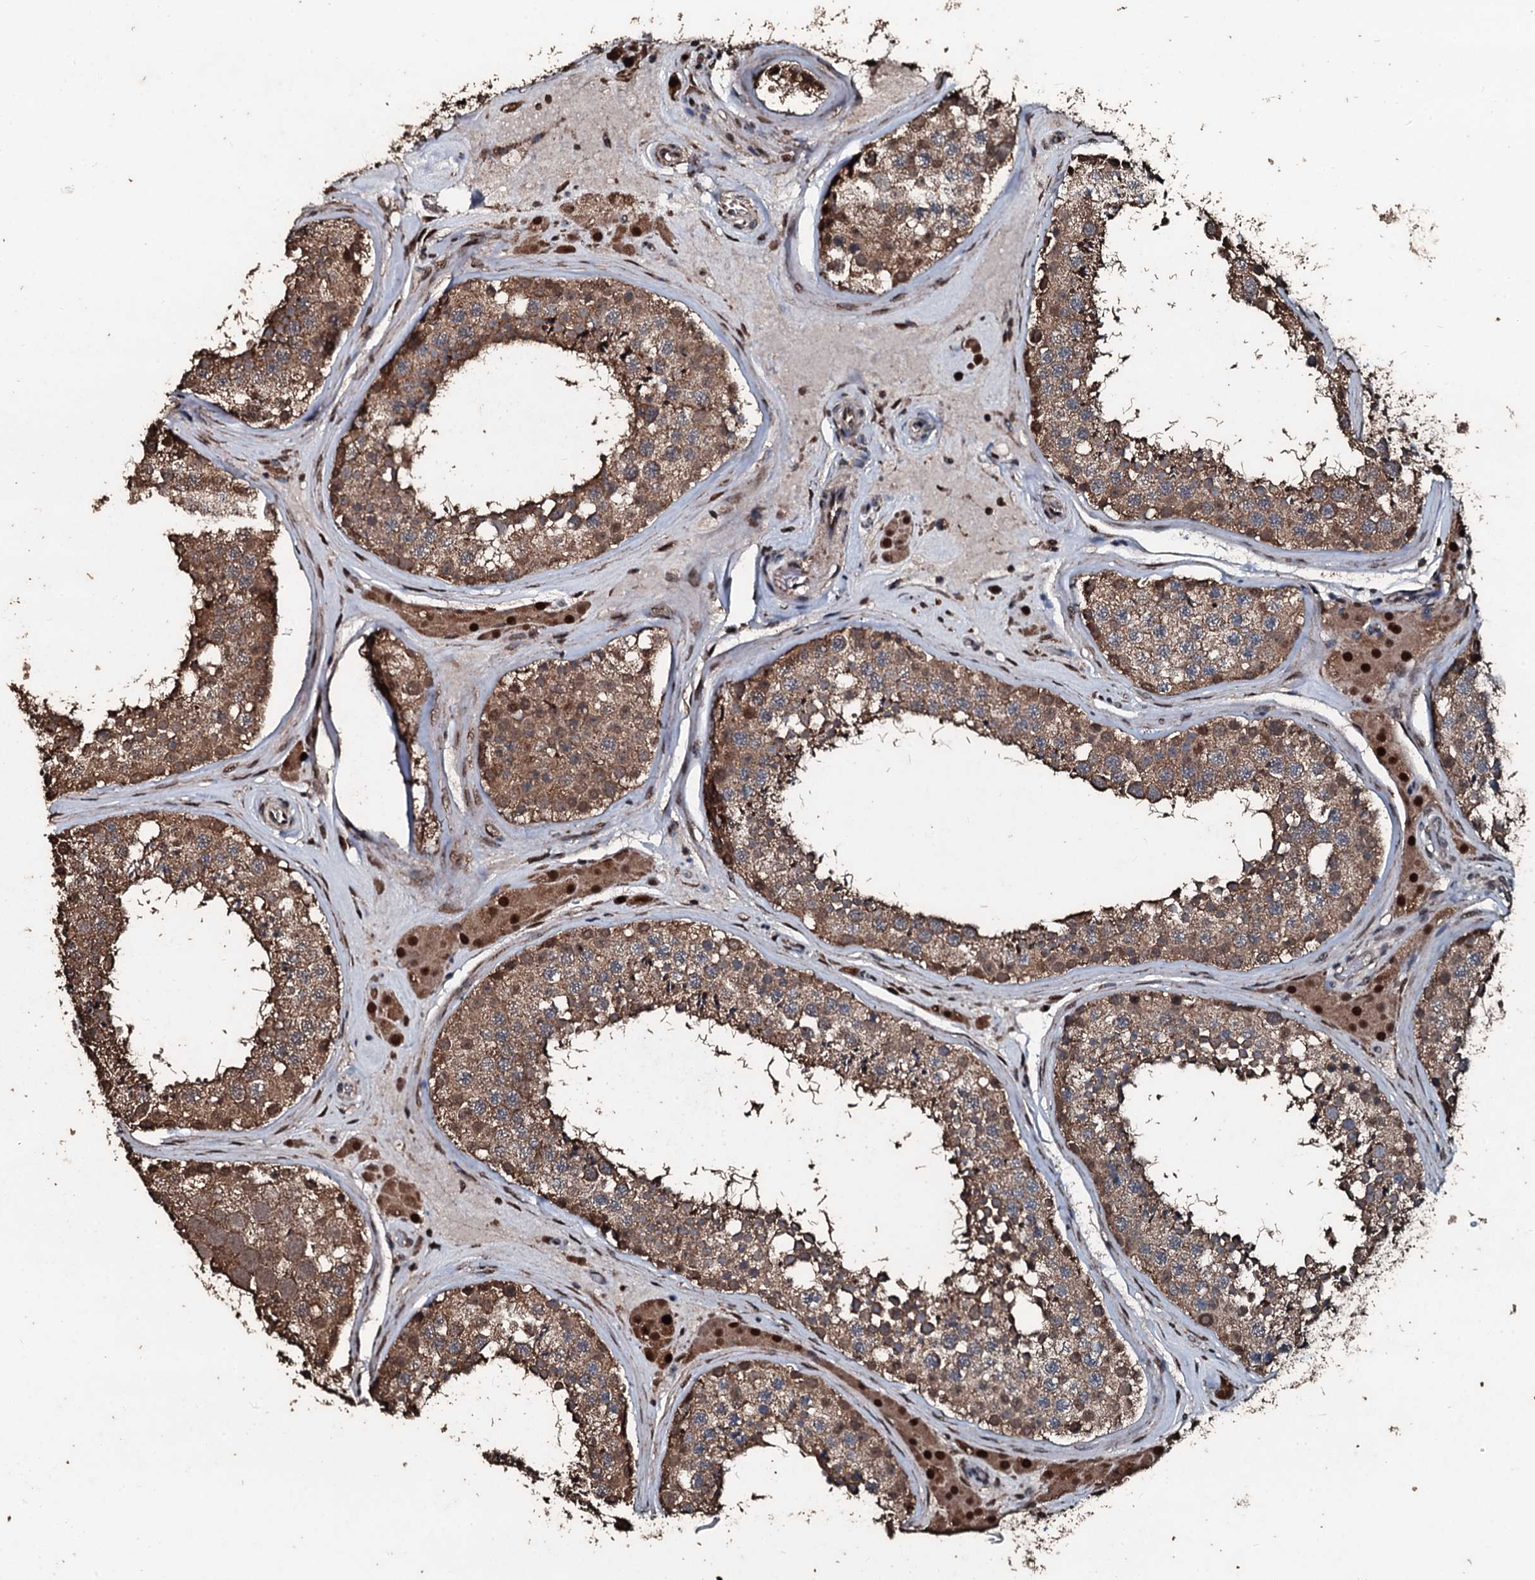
{"staining": {"intensity": "moderate", "quantity": ">75%", "location": "cytoplasmic/membranous,nuclear"}, "tissue": "testis", "cell_type": "Cells in seminiferous ducts", "image_type": "normal", "snomed": [{"axis": "morphology", "description": "Normal tissue, NOS"}, {"axis": "topography", "description": "Testis"}], "caption": "Testis stained for a protein exhibits moderate cytoplasmic/membranous,nuclear positivity in cells in seminiferous ducts. (Brightfield microscopy of DAB IHC at high magnification).", "gene": "FAAP24", "patient": {"sex": "male", "age": 46}}